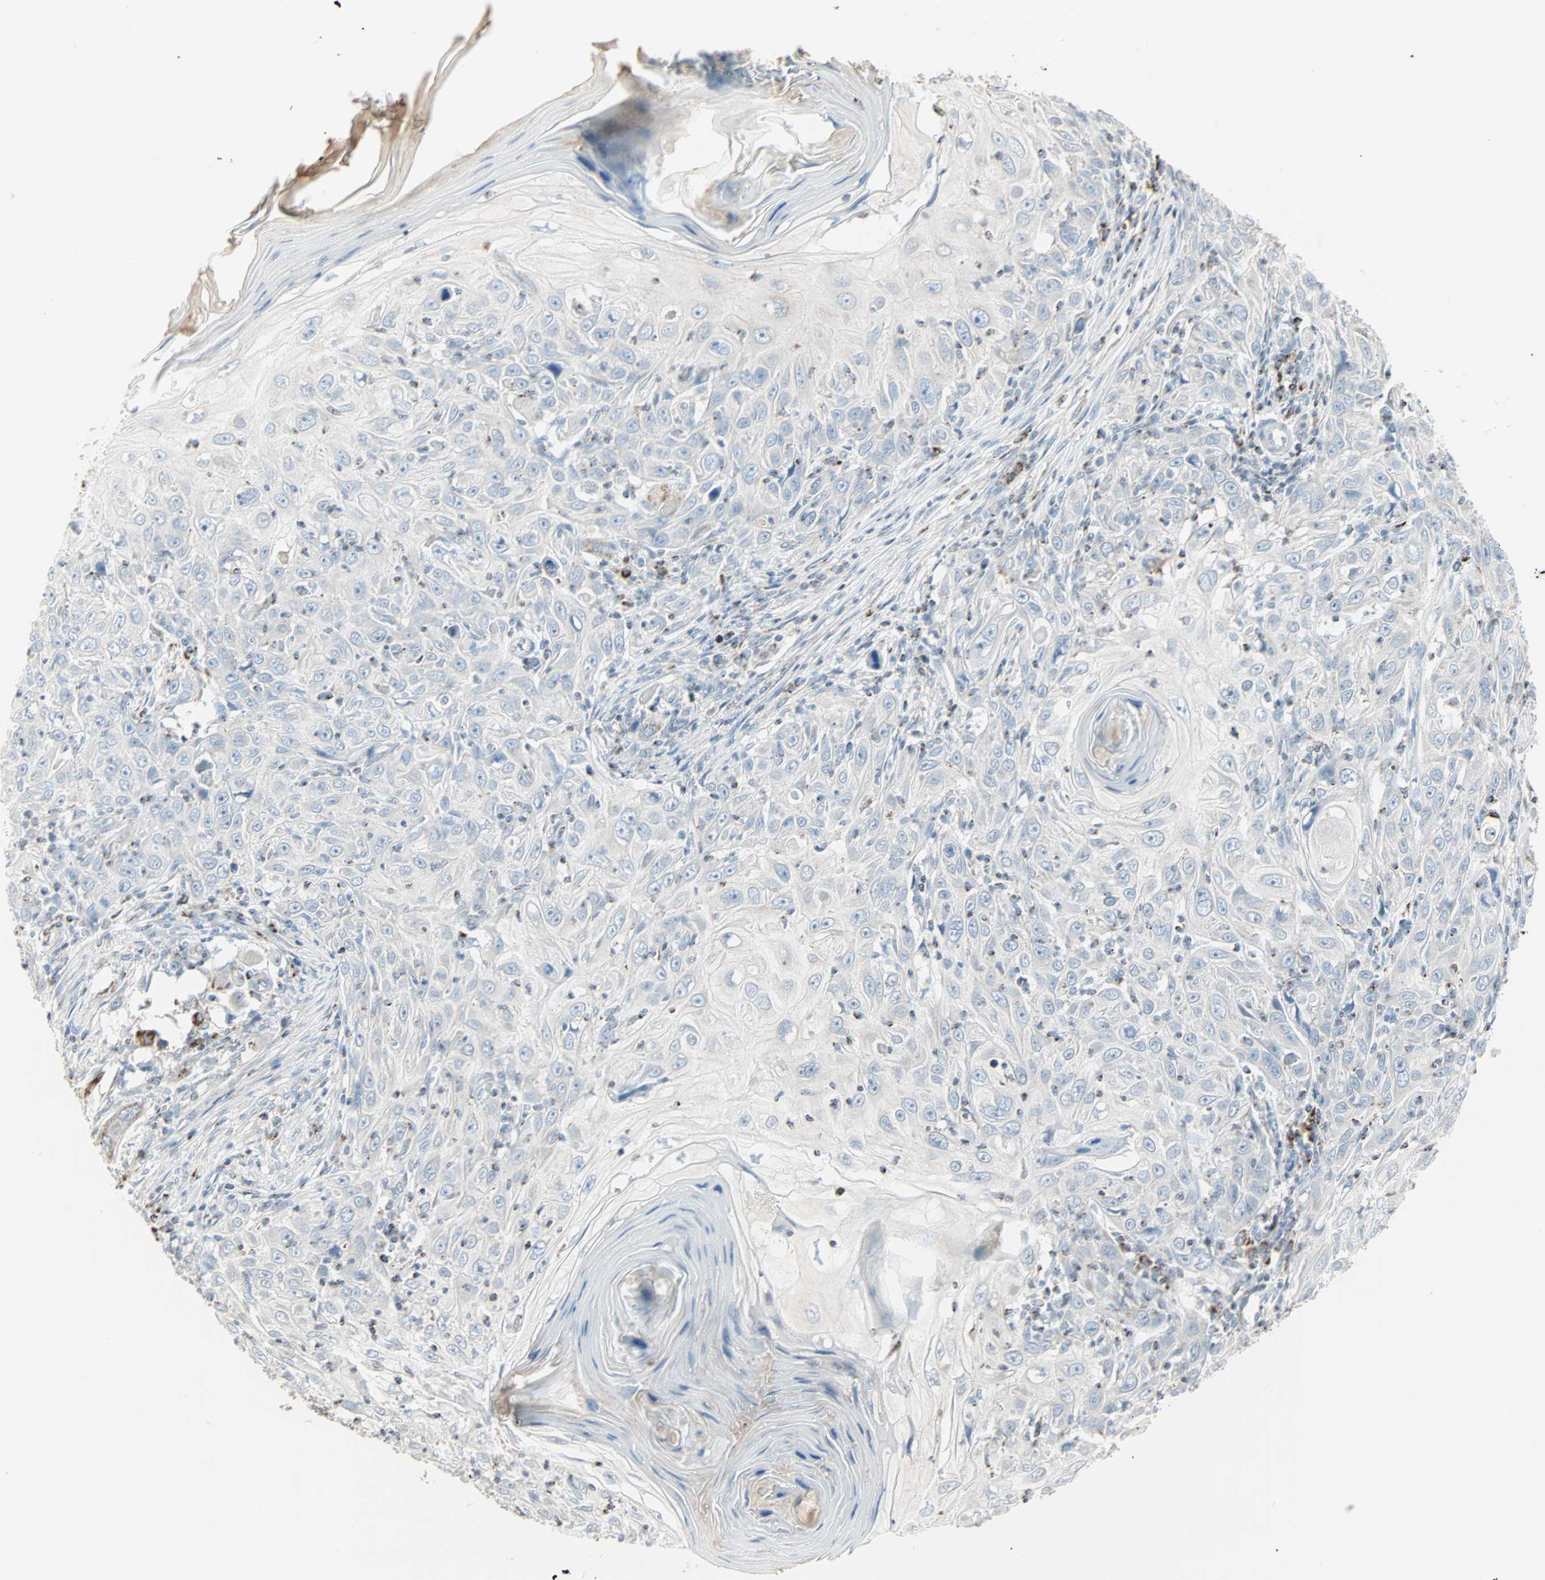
{"staining": {"intensity": "negative", "quantity": "none", "location": "none"}, "tissue": "skin cancer", "cell_type": "Tumor cells", "image_type": "cancer", "snomed": [{"axis": "morphology", "description": "Squamous cell carcinoma, NOS"}, {"axis": "topography", "description": "Skin"}], "caption": "DAB (3,3'-diaminobenzidine) immunohistochemical staining of human squamous cell carcinoma (skin) demonstrates no significant expression in tumor cells.", "gene": "IDH2", "patient": {"sex": "female", "age": 88}}